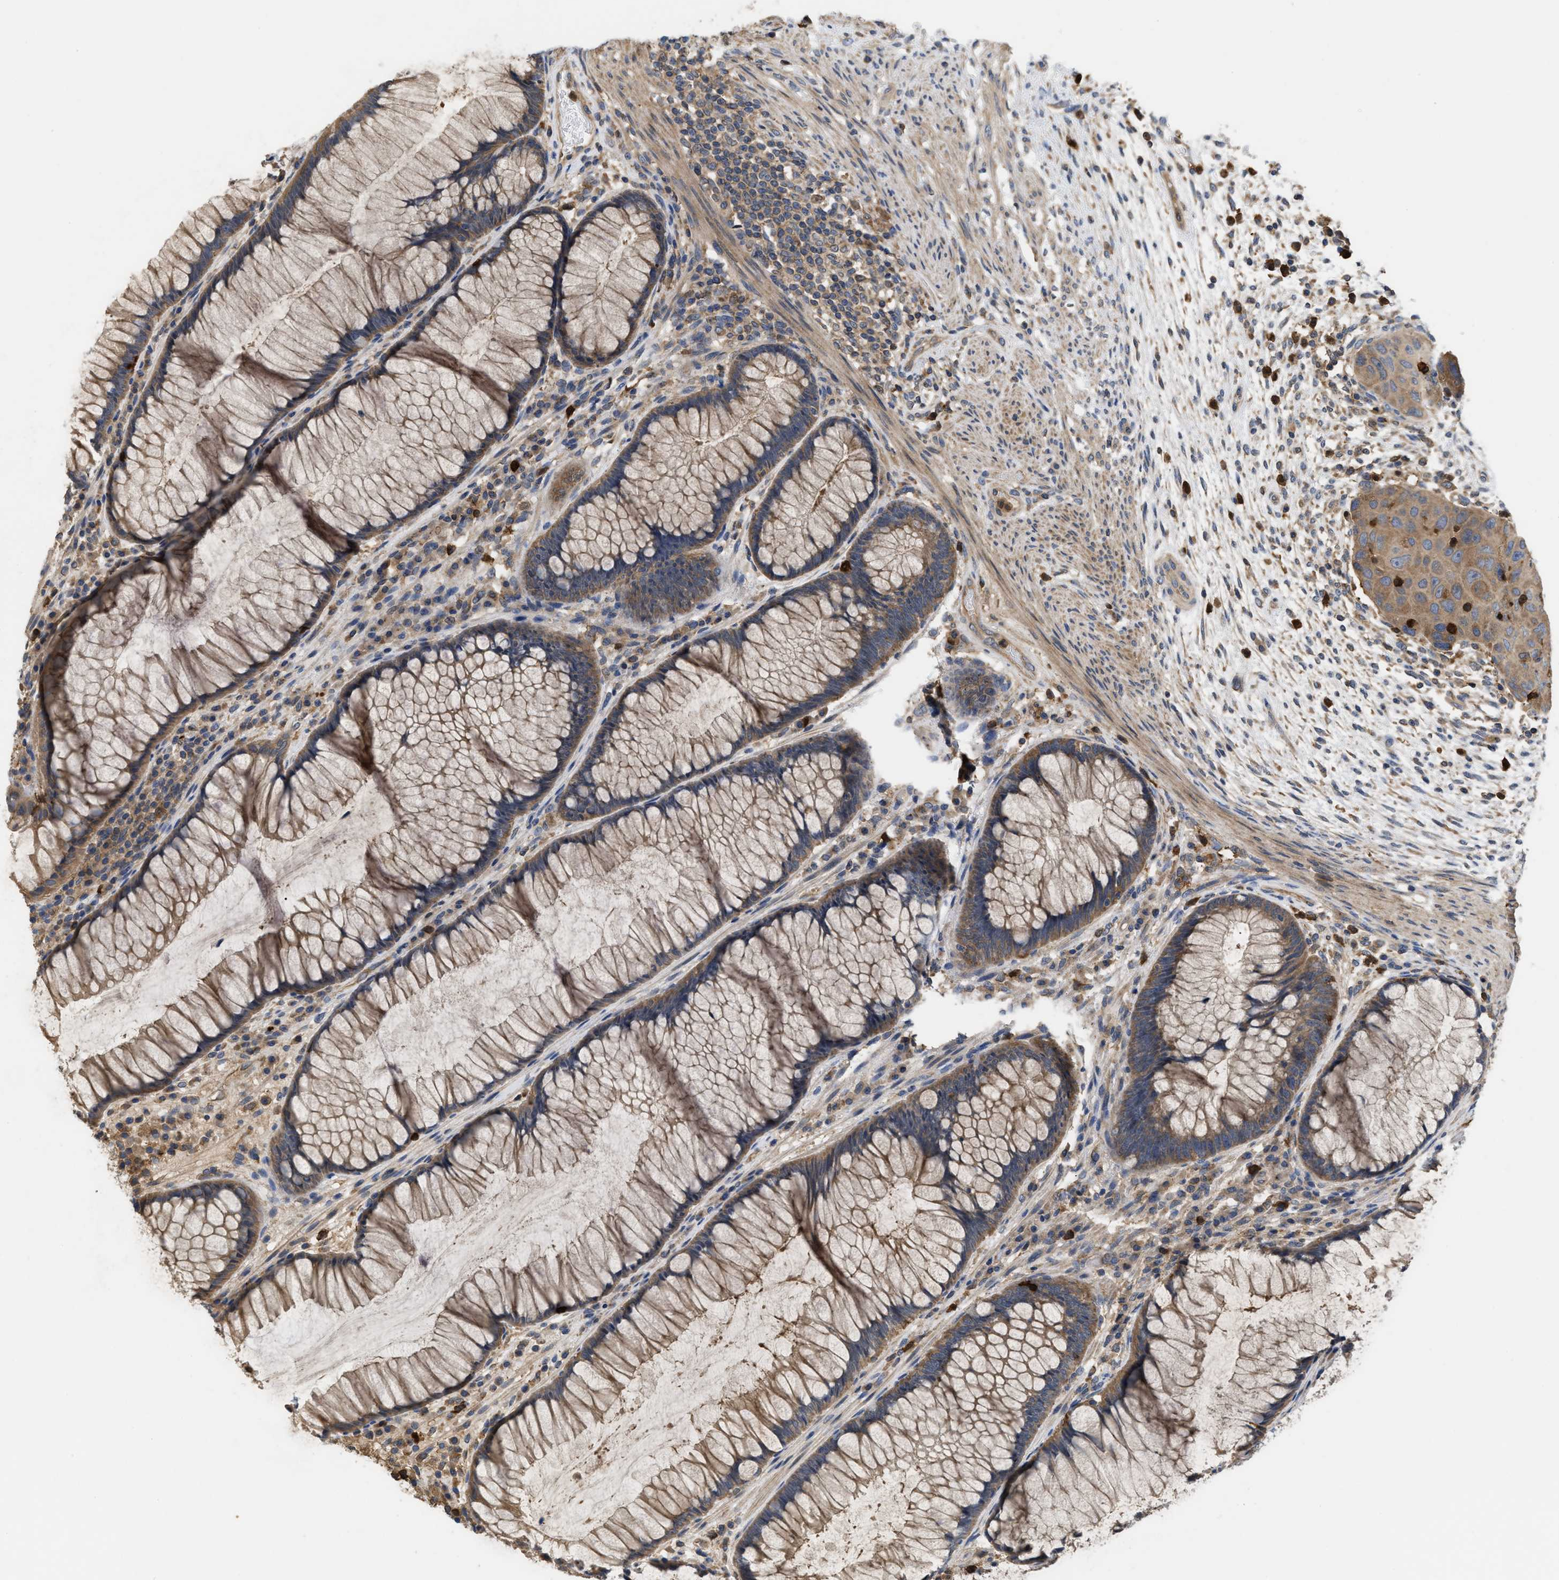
{"staining": {"intensity": "weak", "quantity": ">75%", "location": "cytoplasmic/membranous"}, "tissue": "rectum", "cell_type": "Glandular cells", "image_type": "normal", "snomed": [{"axis": "morphology", "description": "Normal tissue, NOS"}, {"axis": "topography", "description": "Rectum"}], "caption": "Immunohistochemical staining of unremarkable rectum exhibits weak cytoplasmic/membranous protein positivity in about >75% of glandular cells. The protein is stained brown, and the nuclei are stained in blue (DAB (3,3'-diaminobenzidine) IHC with brightfield microscopy, high magnification).", "gene": "RNF216", "patient": {"sex": "male", "age": 51}}